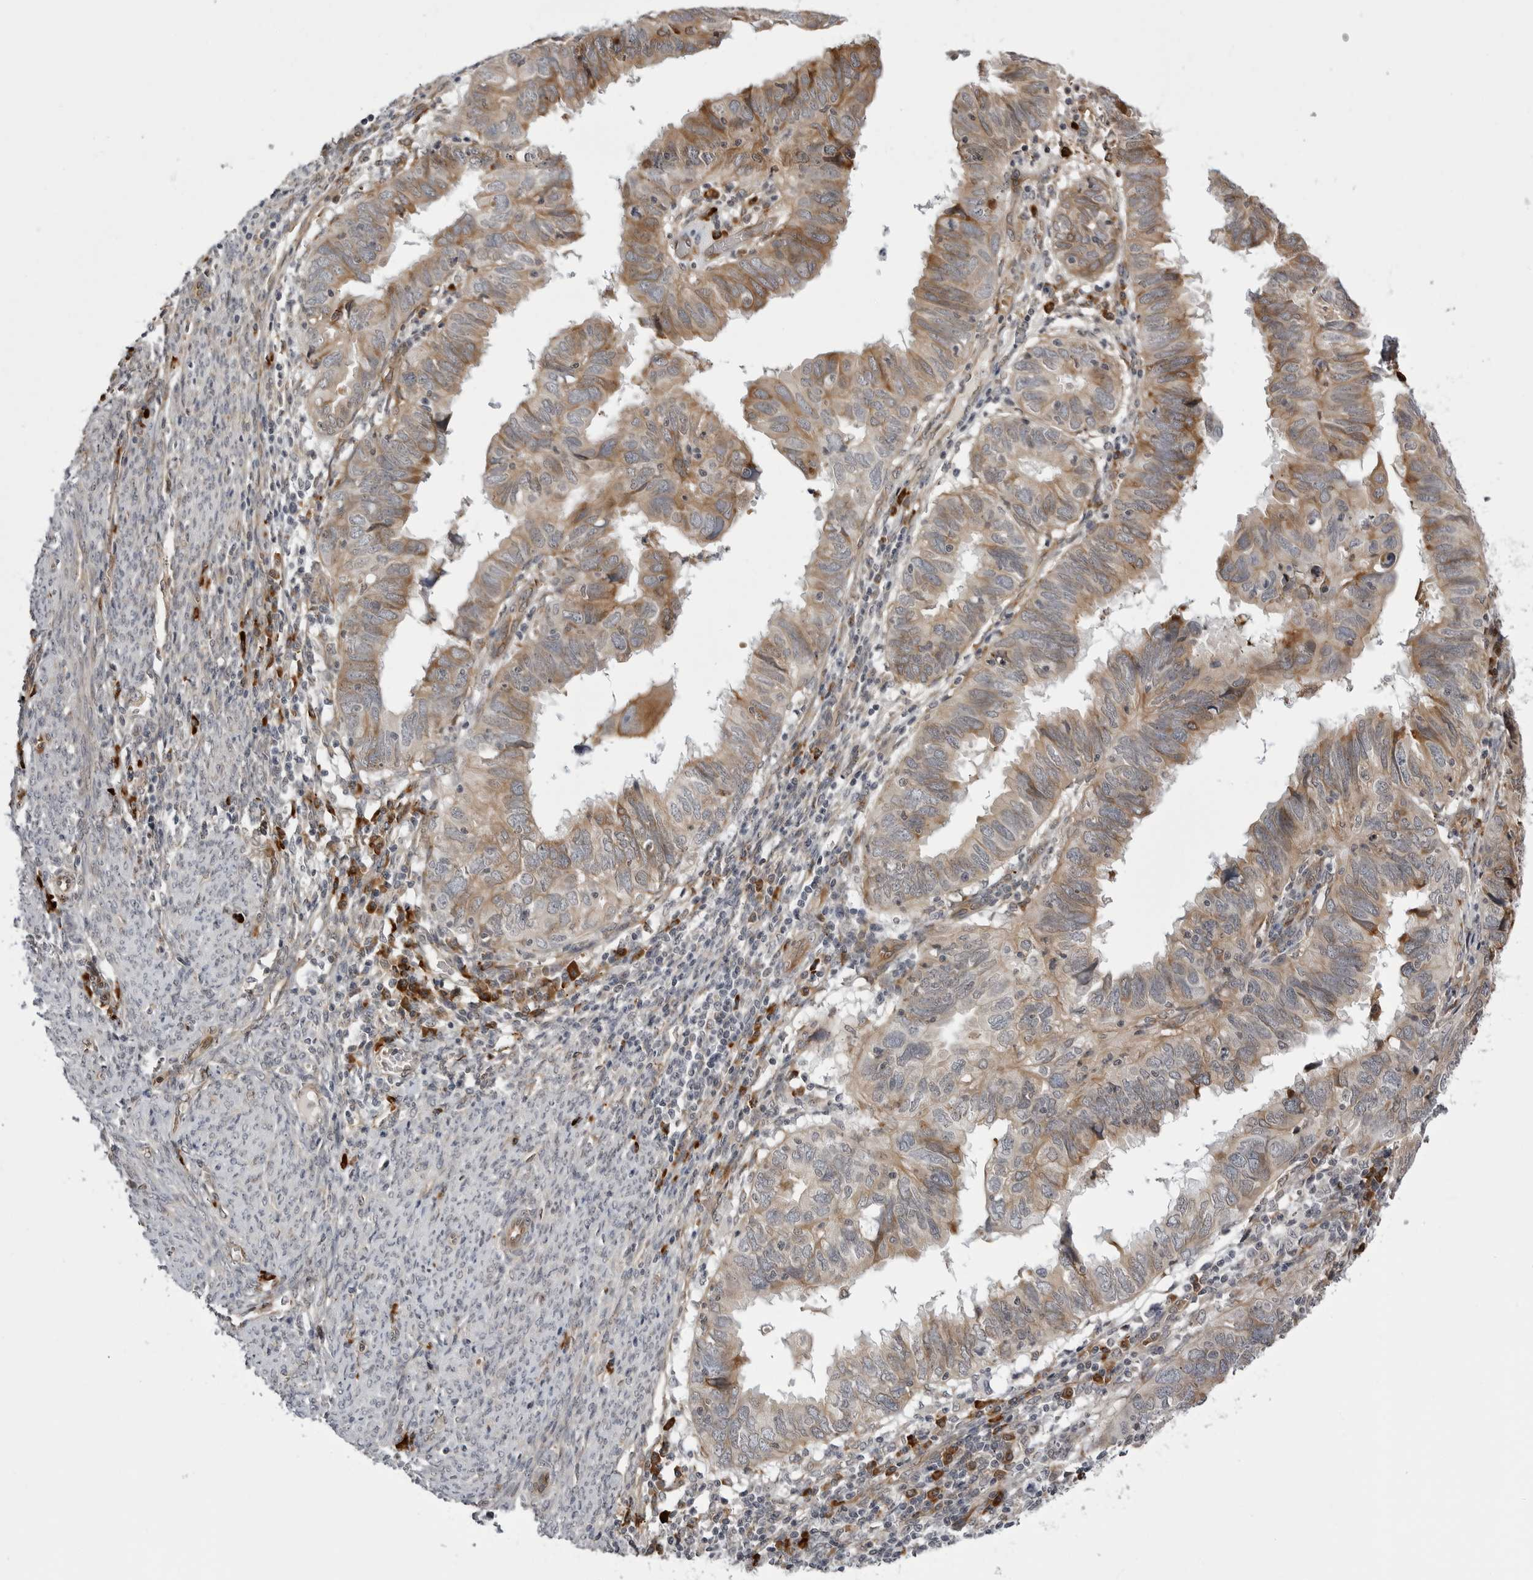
{"staining": {"intensity": "weak", "quantity": ">75%", "location": "cytoplasmic/membranous"}, "tissue": "endometrial cancer", "cell_type": "Tumor cells", "image_type": "cancer", "snomed": [{"axis": "morphology", "description": "Adenocarcinoma, NOS"}, {"axis": "topography", "description": "Uterus"}], "caption": "Approximately >75% of tumor cells in endometrial adenocarcinoma reveal weak cytoplasmic/membranous protein staining as visualized by brown immunohistochemical staining.", "gene": "ARL5A", "patient": {"sex": "female", "age": 77}}